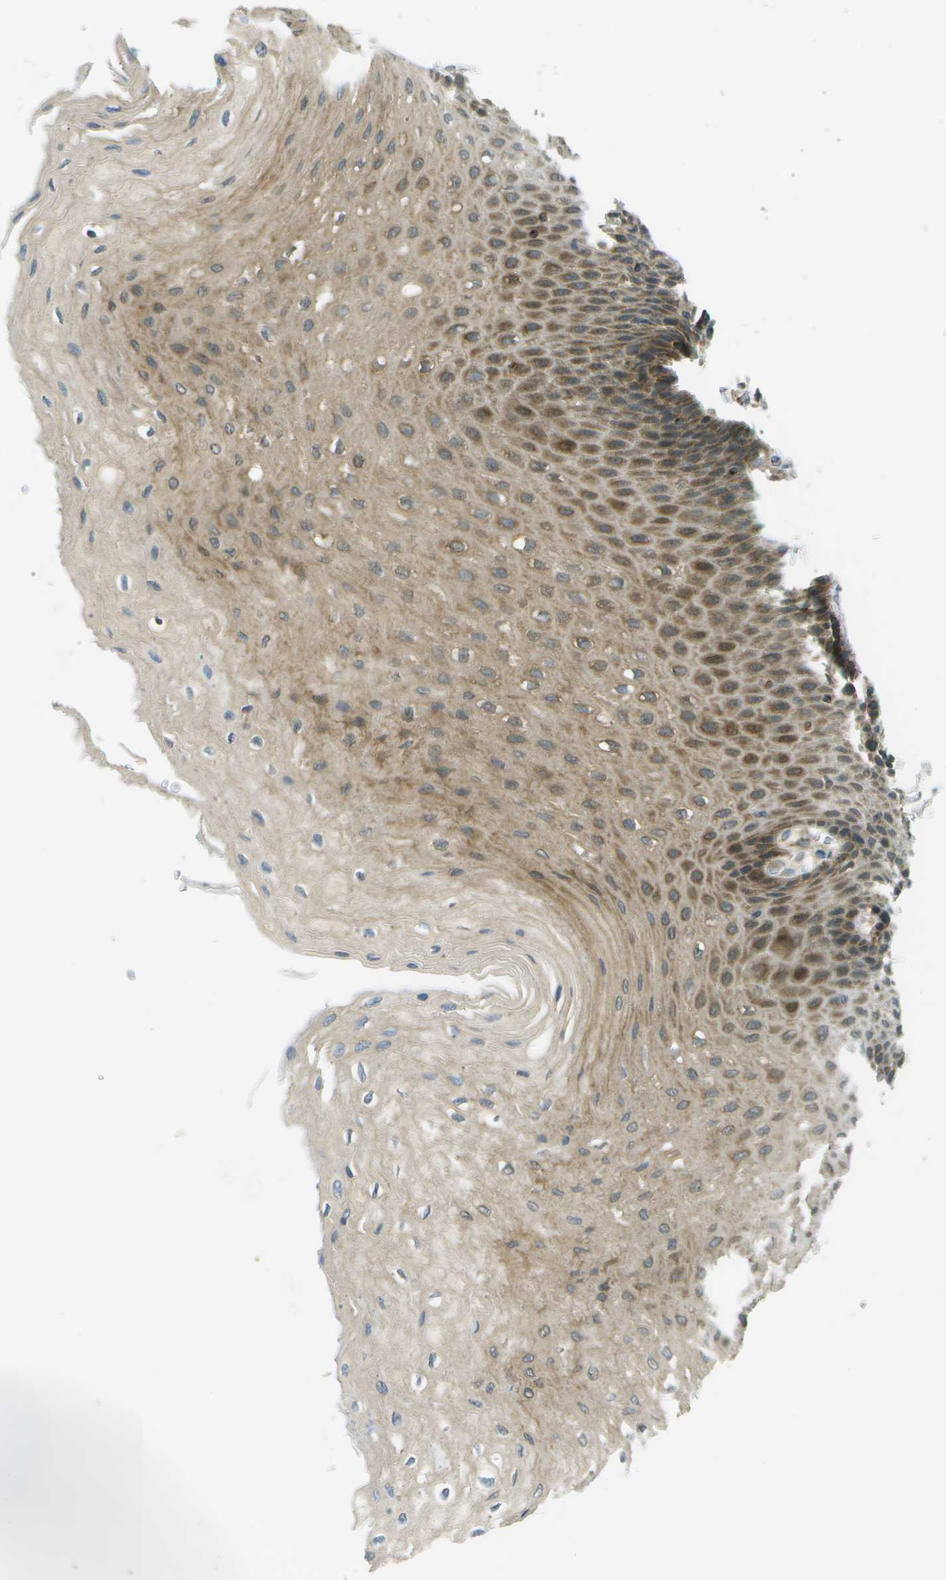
{"staining": {"intensity": "moderate", "quantity": "25%-75%", "location": "cytoplasmic/membranous"}, "tissue": "esophagus", "cell_type": "Squamous epithelial cells", "image_type": "normal", "snomed": [{"axis": "morphology", "description": "Normal tissue, NOS"}, {"axis": "topography", "description": "Esophagus"}], "caption": "A photomicrograph showing moderate cytoplasmic/membranous staining in approximately 25%-75% of squamous epithelial cells in unremarkable esophagus, as visualized by brown immunohistochemical staining.", "gene": "TMTC1", "patient": {"sex": "female", "age": 72}}